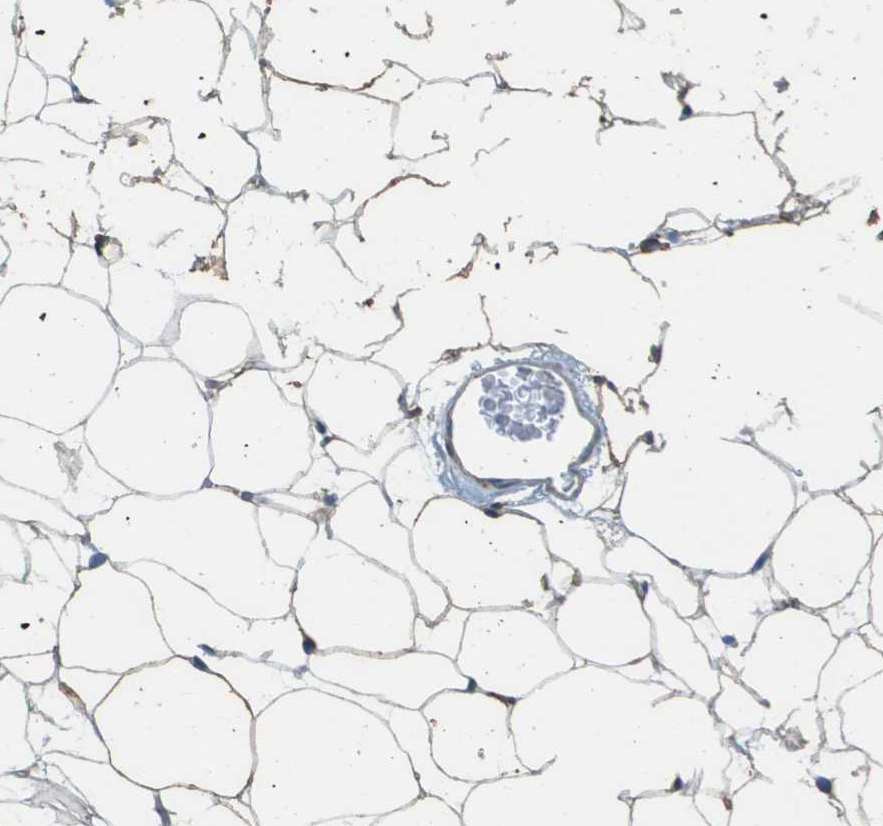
{"staining": {"intensity": "weak", "quantity": ">75%", "location": "cytoplasmic/membranous"}, "tissue": "adipose tissue", "cell_type": "Adipocytes", "image_type": "normal", "snomed": [{"axis": "morphology", "description": "Normal tissue, NOS"}, {"axis": "topography", "description": "Breast"}, {"axis": "topography", "description": "Soft tissue"}], "caption": "A brown stain labels weak cytoplasmic/membranous staining of a protein in adipocytes of unremarkable adipose tissue. (DAB (3,3'-diaminobenzidine) IHC with brightfield microscopy, high magnification).", "gene": "MS4A7", "patient": {"sex": "female", "age": 75}}